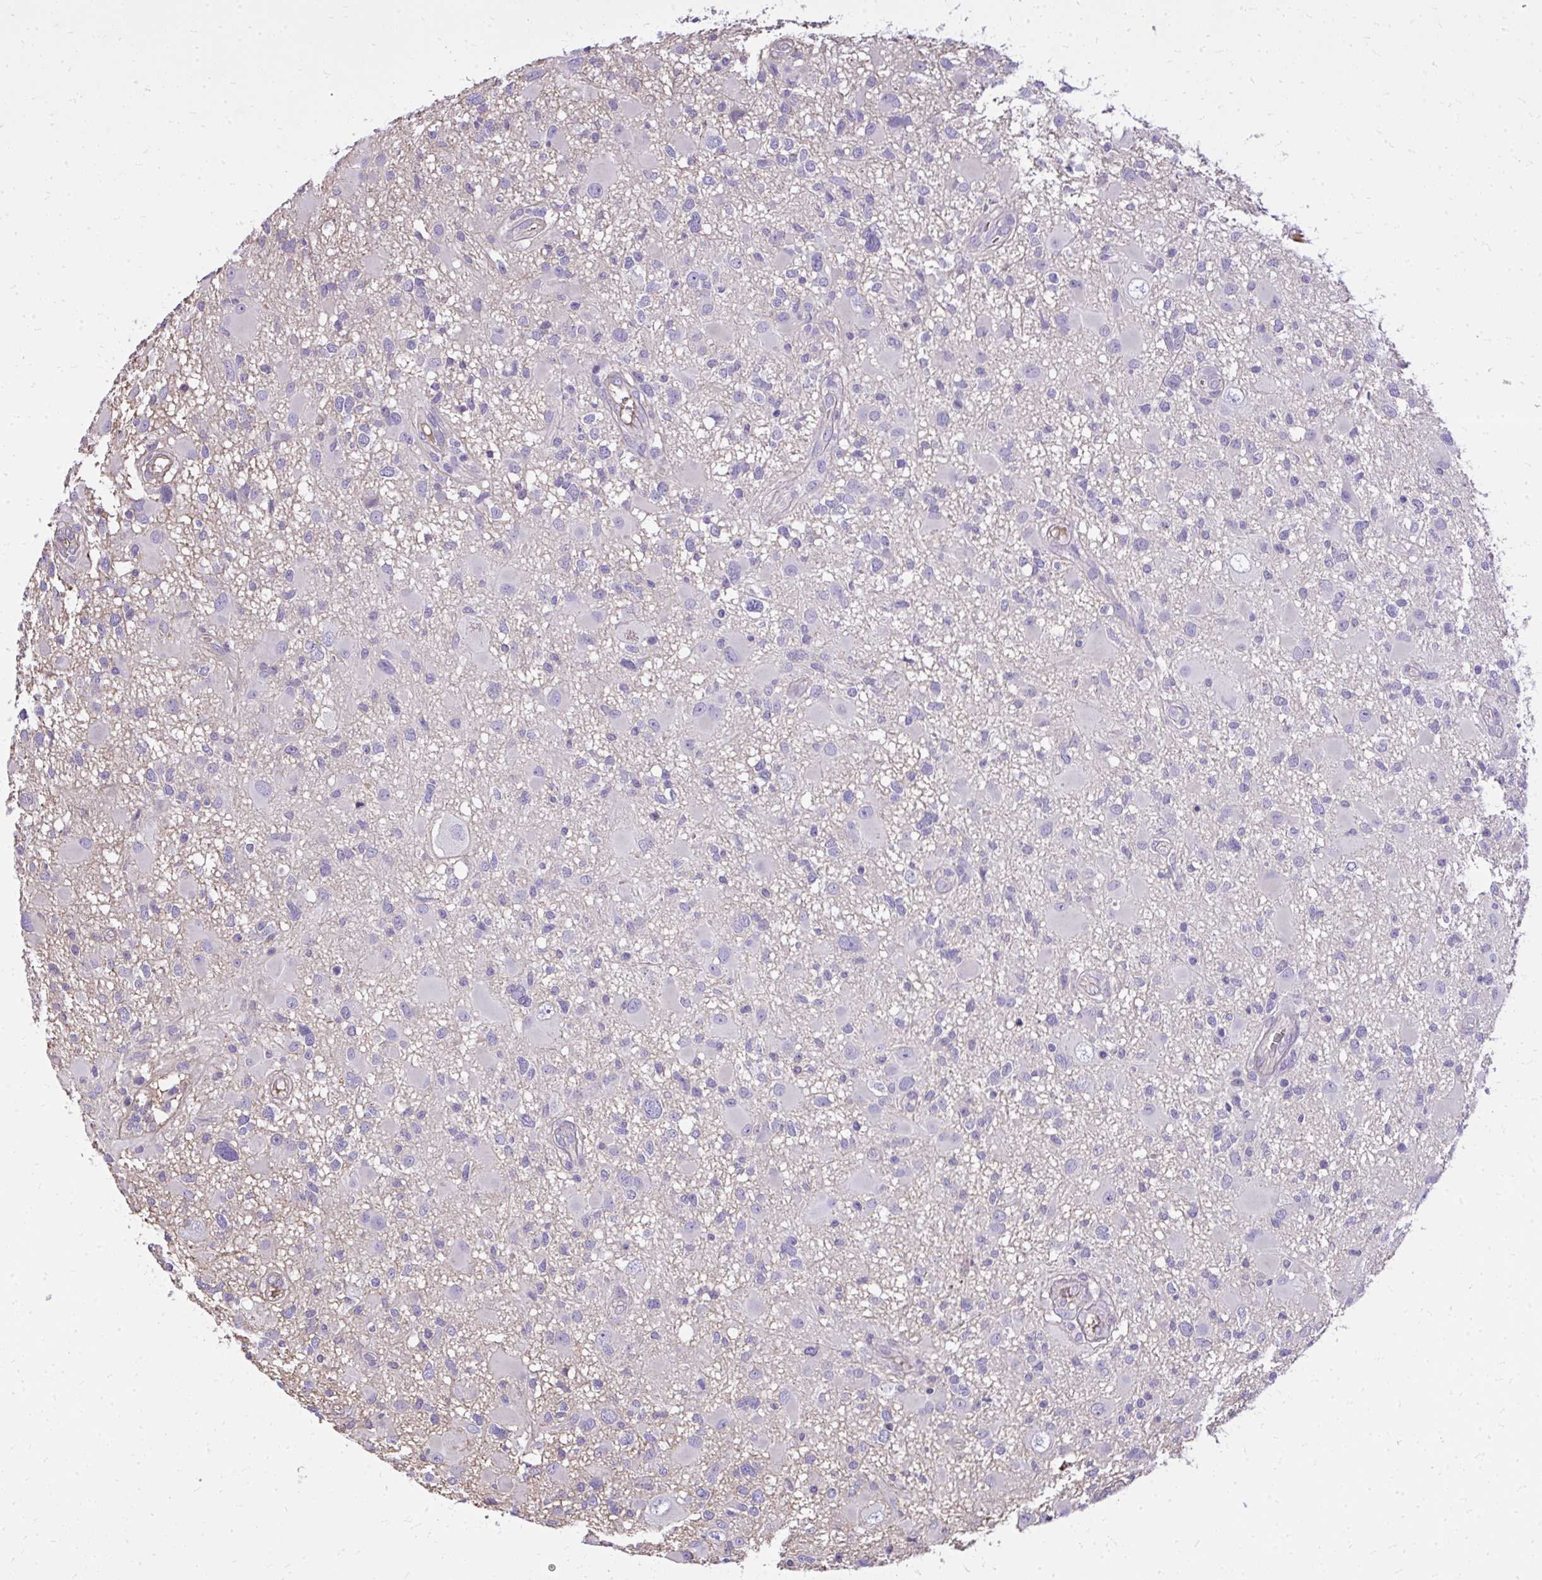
{"staining": {"intensity": "negative", "quantity": "none", "location": "none"}, "tissue": "glioma", "cell_type": "Tumor cells", "image_type": "cancer", "snomed": [{"axis": "morphology", "description": "Glioma, malignant, High grade"}, {"axis": "topography", "description": "Brain"}], "caption": "Immunohistochemical staining of high-grade glioma (malignant) displays no significant positivity in tumor cells.", "gene": "RUNDC3B", "patient": {"sex": "male", "age": 54}}